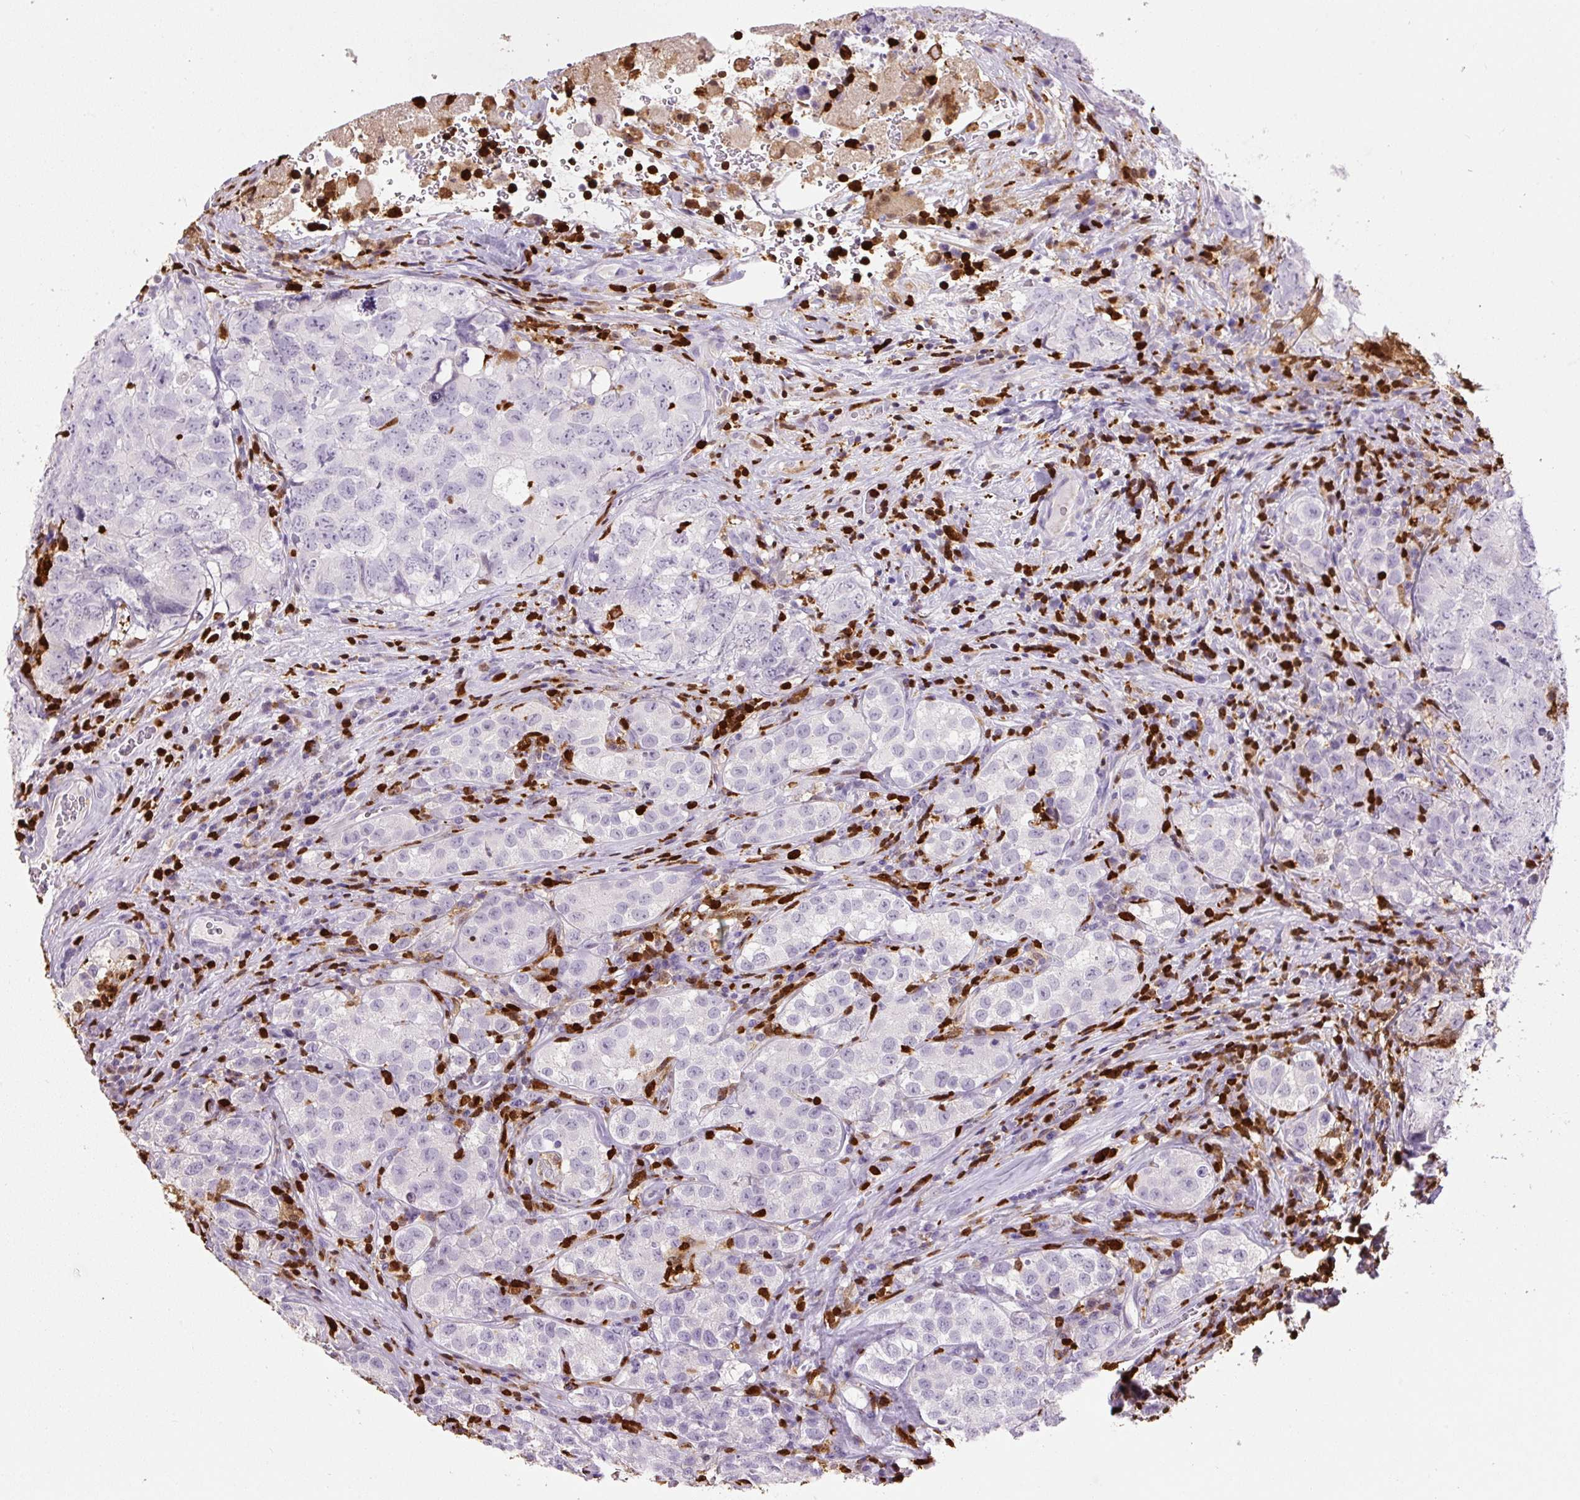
{"staining": {"intensity": "negative", "quantity": "none", "location": "none"}, "tissue": "testis cancer", "cell_type": "Tumor cells", "image_type": "cancer", "snomed": [{"axis": "morphology", "description": "Seminoma, NOS"}, {"axis": "morphology", "description": "Carcinoma, Embryonal, NOS"}, {"axis": "topography", "description": "Testis"}], "caption": "High power microscopy micrograph of an IHC histopathology image of testis cancer, revealing no significant positivity in tumor cells.", "gene": "S100A4", "patient": {"sex": "male", "age": 43}}